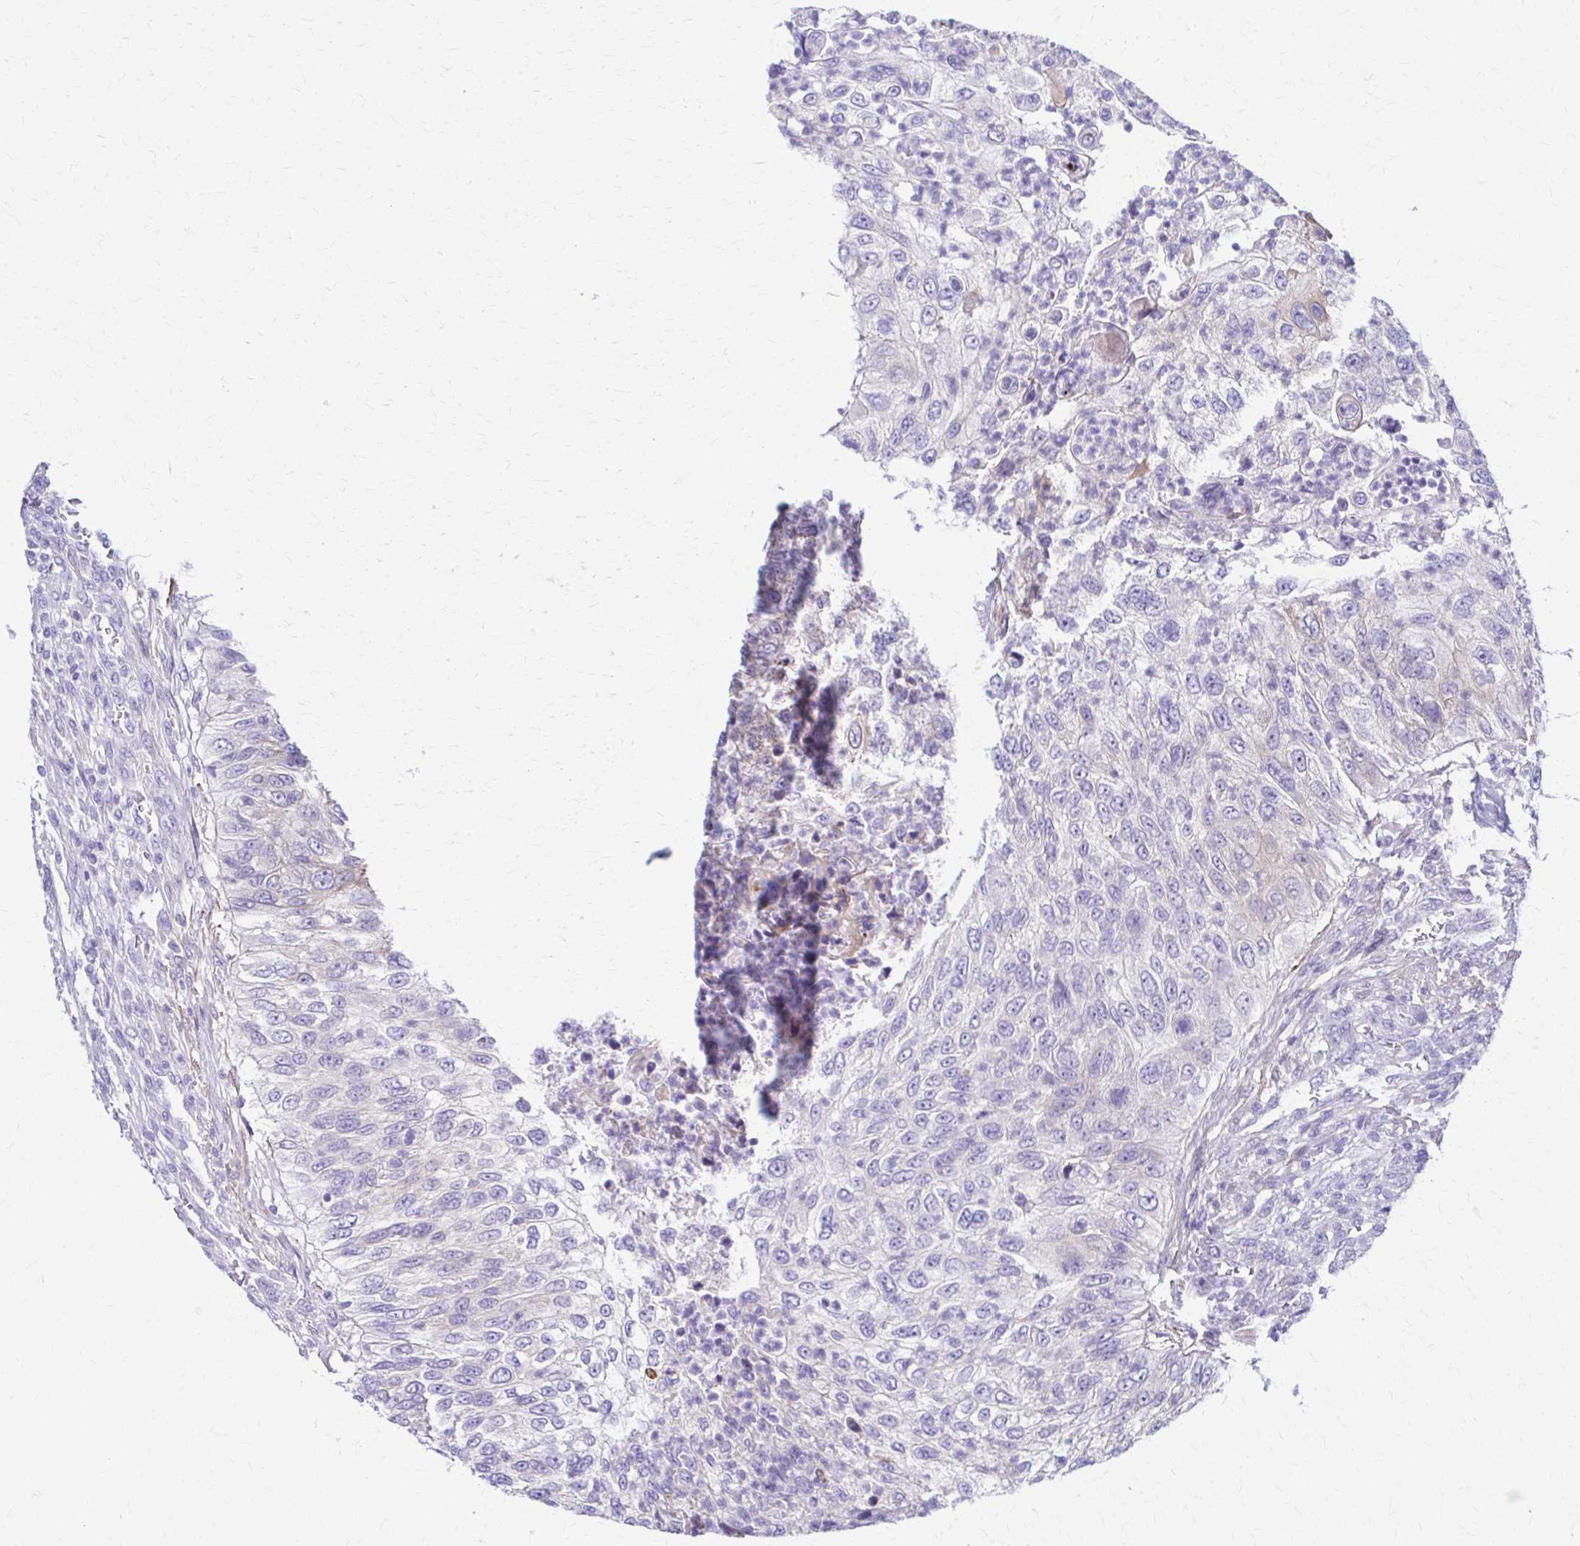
{"staining": {"intensity": "negative", "quantity": "none", "location": "none"}, "tissue": "urothelial cancer", "cell_type": "Tumor cells", "image_type": "cancer", "snomed": [{"axis": "morphology", "description": "Urothelial carcinoma, High grade"}, {"axis": "topography", "description": "Urinary bladder"}], "caption": "DAB (3,3'-diaminobenzidine) immunohistochemical staining of urothelial cancer shows no significant staining in tumor cells.", "gene": "DSP", "patient": {"sex": "female", "age": 60}}